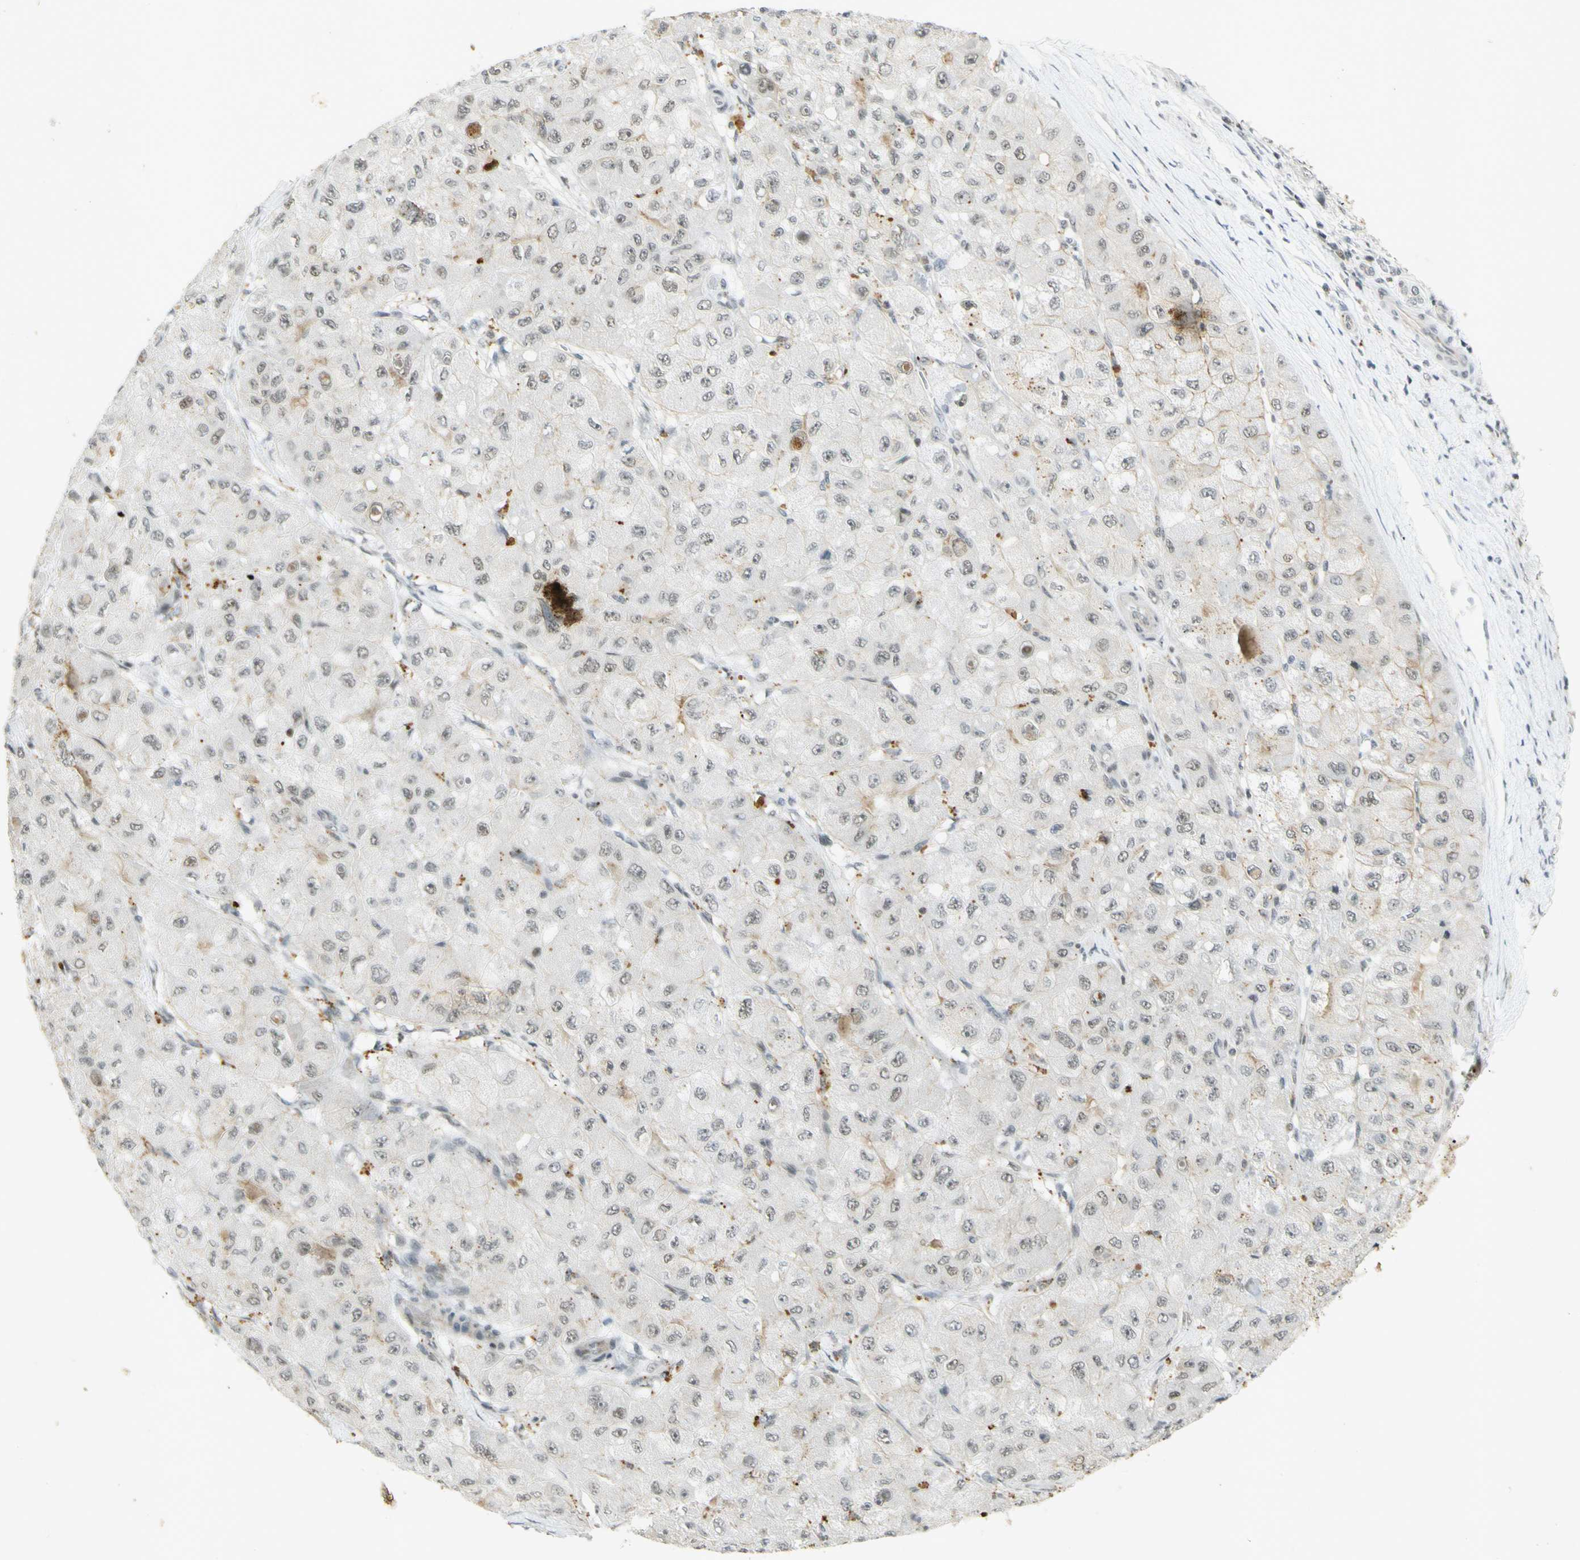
{"staining": {"intensity": "moderate", "quantity": "<25%", "location": "nuclear"}, "tissue": "liver cancer", "cell_type": "Tumor cells", "image_type": "cancer", "snomed": [{"axis": "morphology", "description": "Carcinoma, Hepatocellular, NOS"}, {"axis": "topography", "description": "Liver"}], "caption": "Immunohistochemical staining of human liver cancer exhibits low levels of moderate nuclear staining in about <25% of tumor cells. (Stains: DAB (3,3'-diaminobenzidine) in brown, nuclei in blue, Microscopy: brightfield microscopy at high magnification).", "gene": "IRF1", "patient": {"sex": "male", "age": 80}}